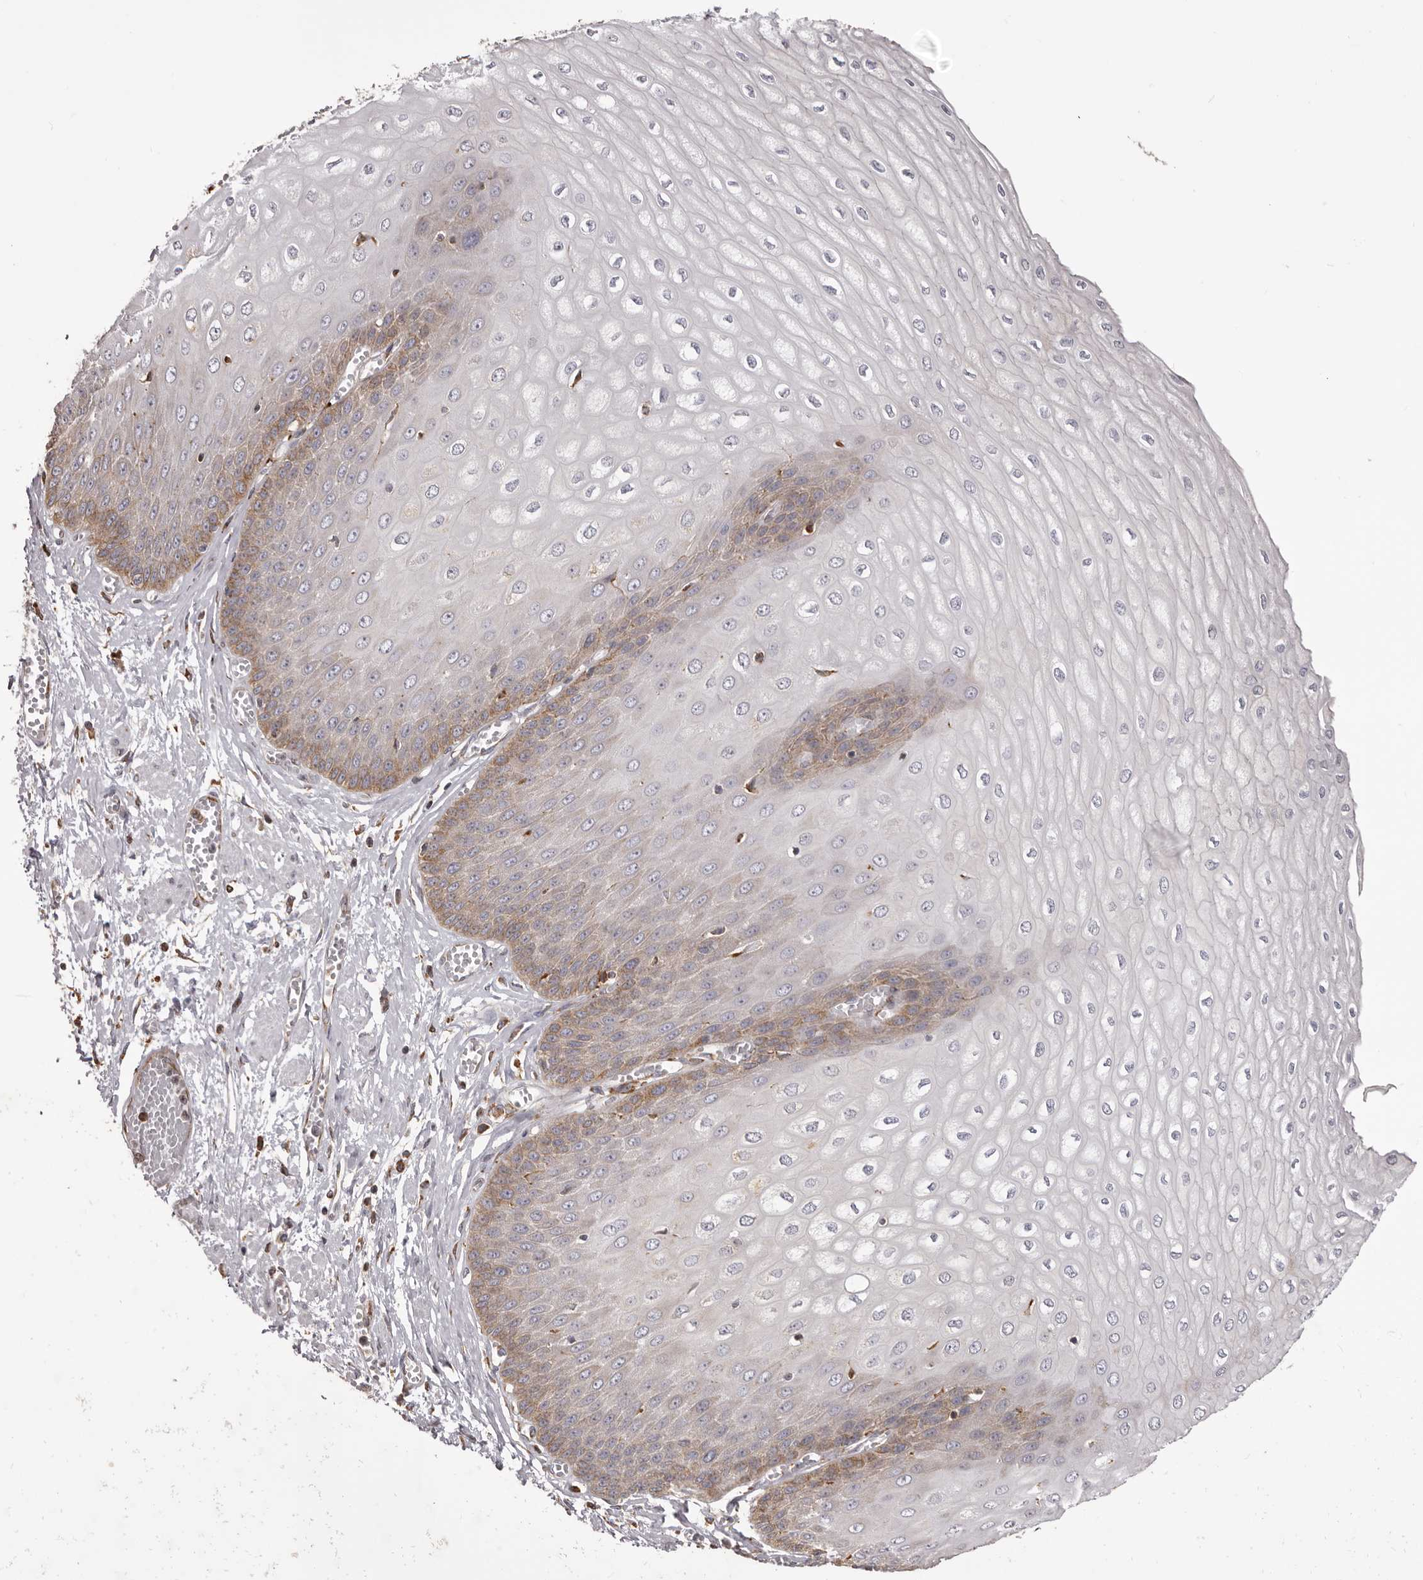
{"staining": {"intensity": "moderate", "quantity": "25%-75%", "location": "cytoplasmic/membranous"}, "tissue": "esophagus", "cell_type": "Squamous epithelial cells", "image_type": "normal", "snomed": [{"axis": "morphology", "description": "Normal tissue, NOS"}, {"axis": "topography", "description": "Esophagus"}], "caption": "This image shows immunohistochemistry (IHC) staining of normal esophagus, with medium moderate cytoplasmic/membranous staining in approximately 25%-75% of squamous epithelial cells.", "gene": "QRSL1", "patient": {"sex": "male", "age": 60}}